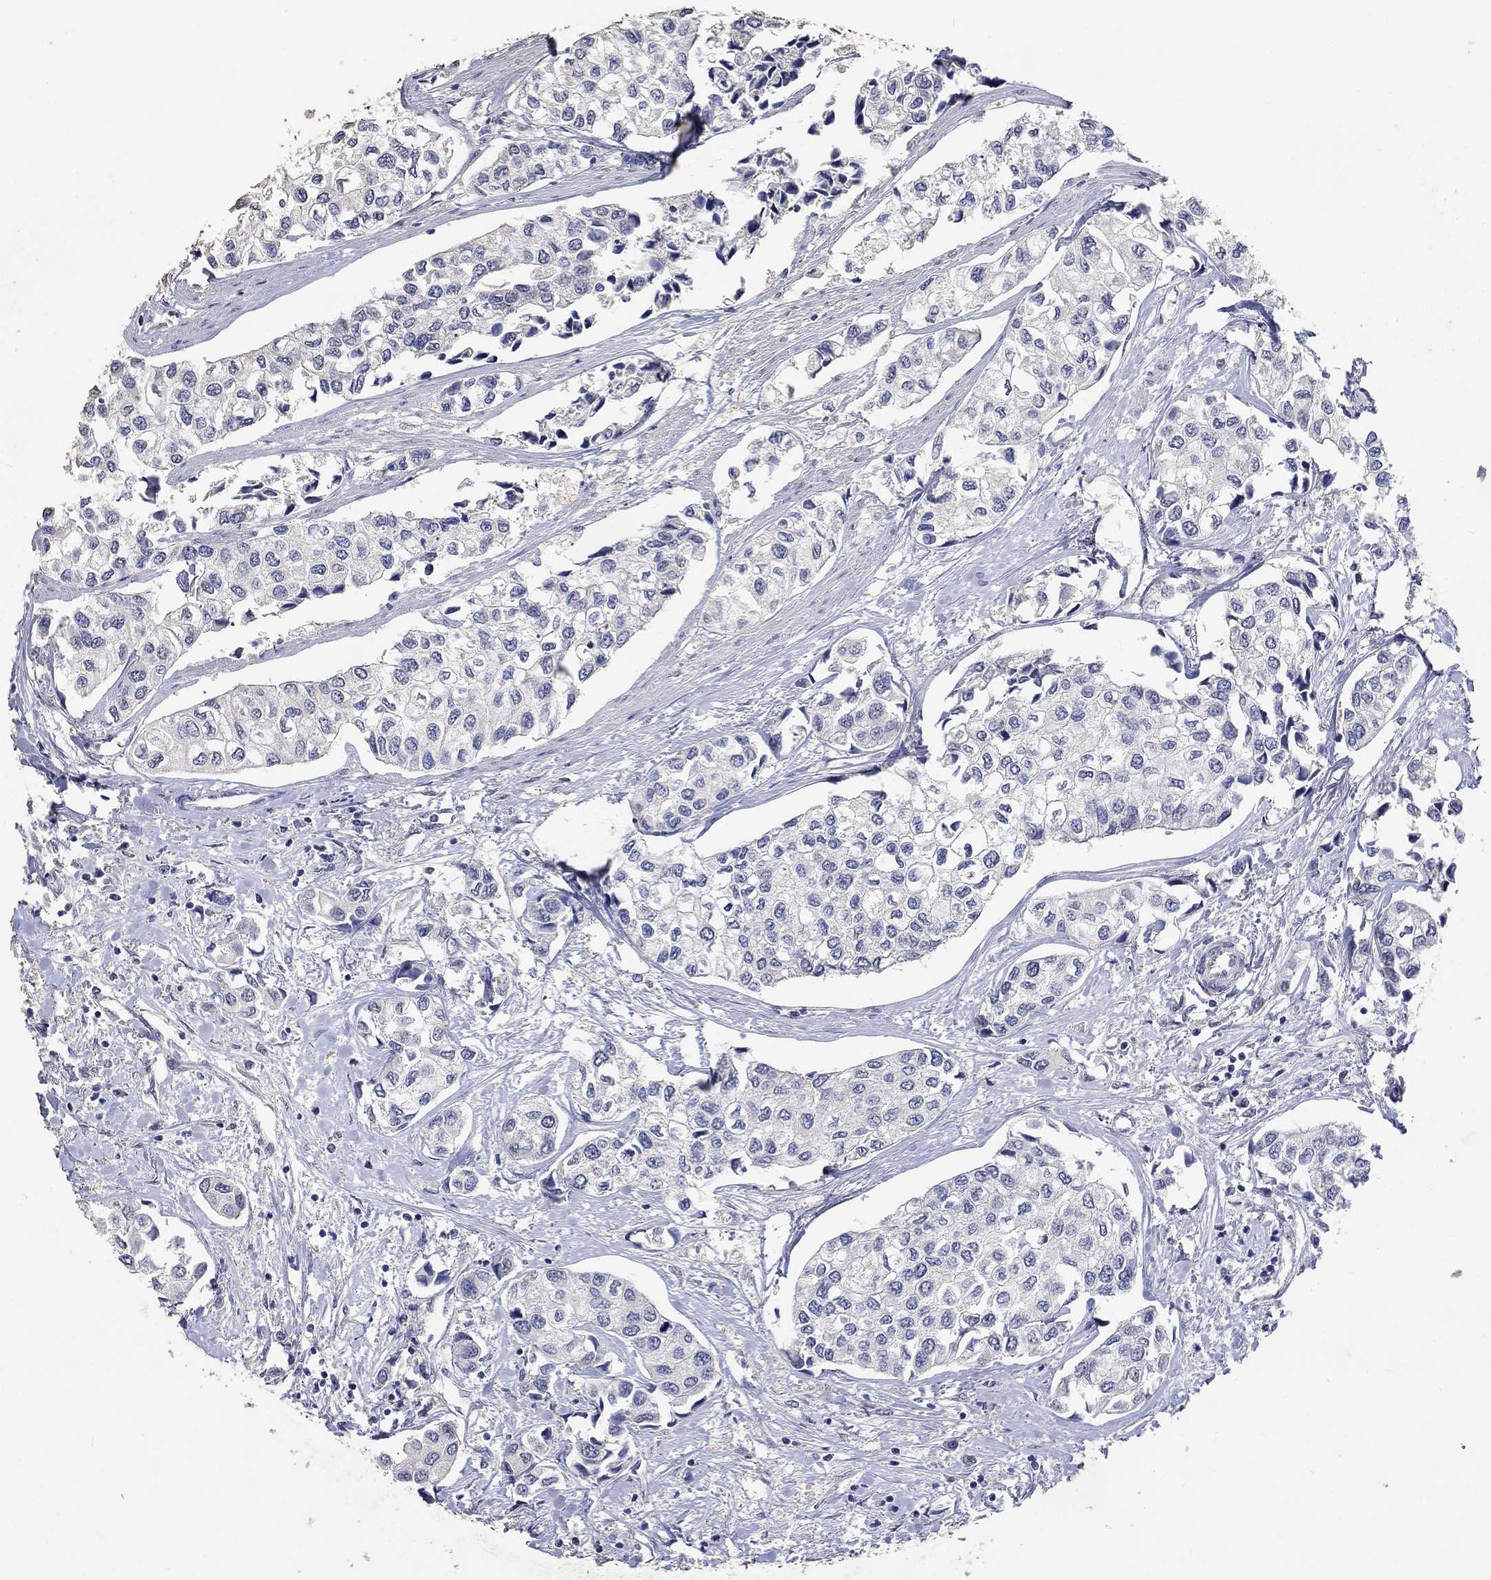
{"staining": {"intensity": "negative", "quantity": "none", "location": "none"}, "tissue": "urothelial cancer", "cell_type": "Tumor cells", "image_type": "cancer", "snomed": [{"axis": "morphology", "description": "Urothelial carcinoma, High grade"}, {"axis": "topography", "description": "Urinary bladder"}], "caption": "Protein analysis of urothelial carcinoma (high-grade) shows no significant expression in tumor cells.", "gene": "PTPN20", "patient": {"sex": "male", "age": 73}}